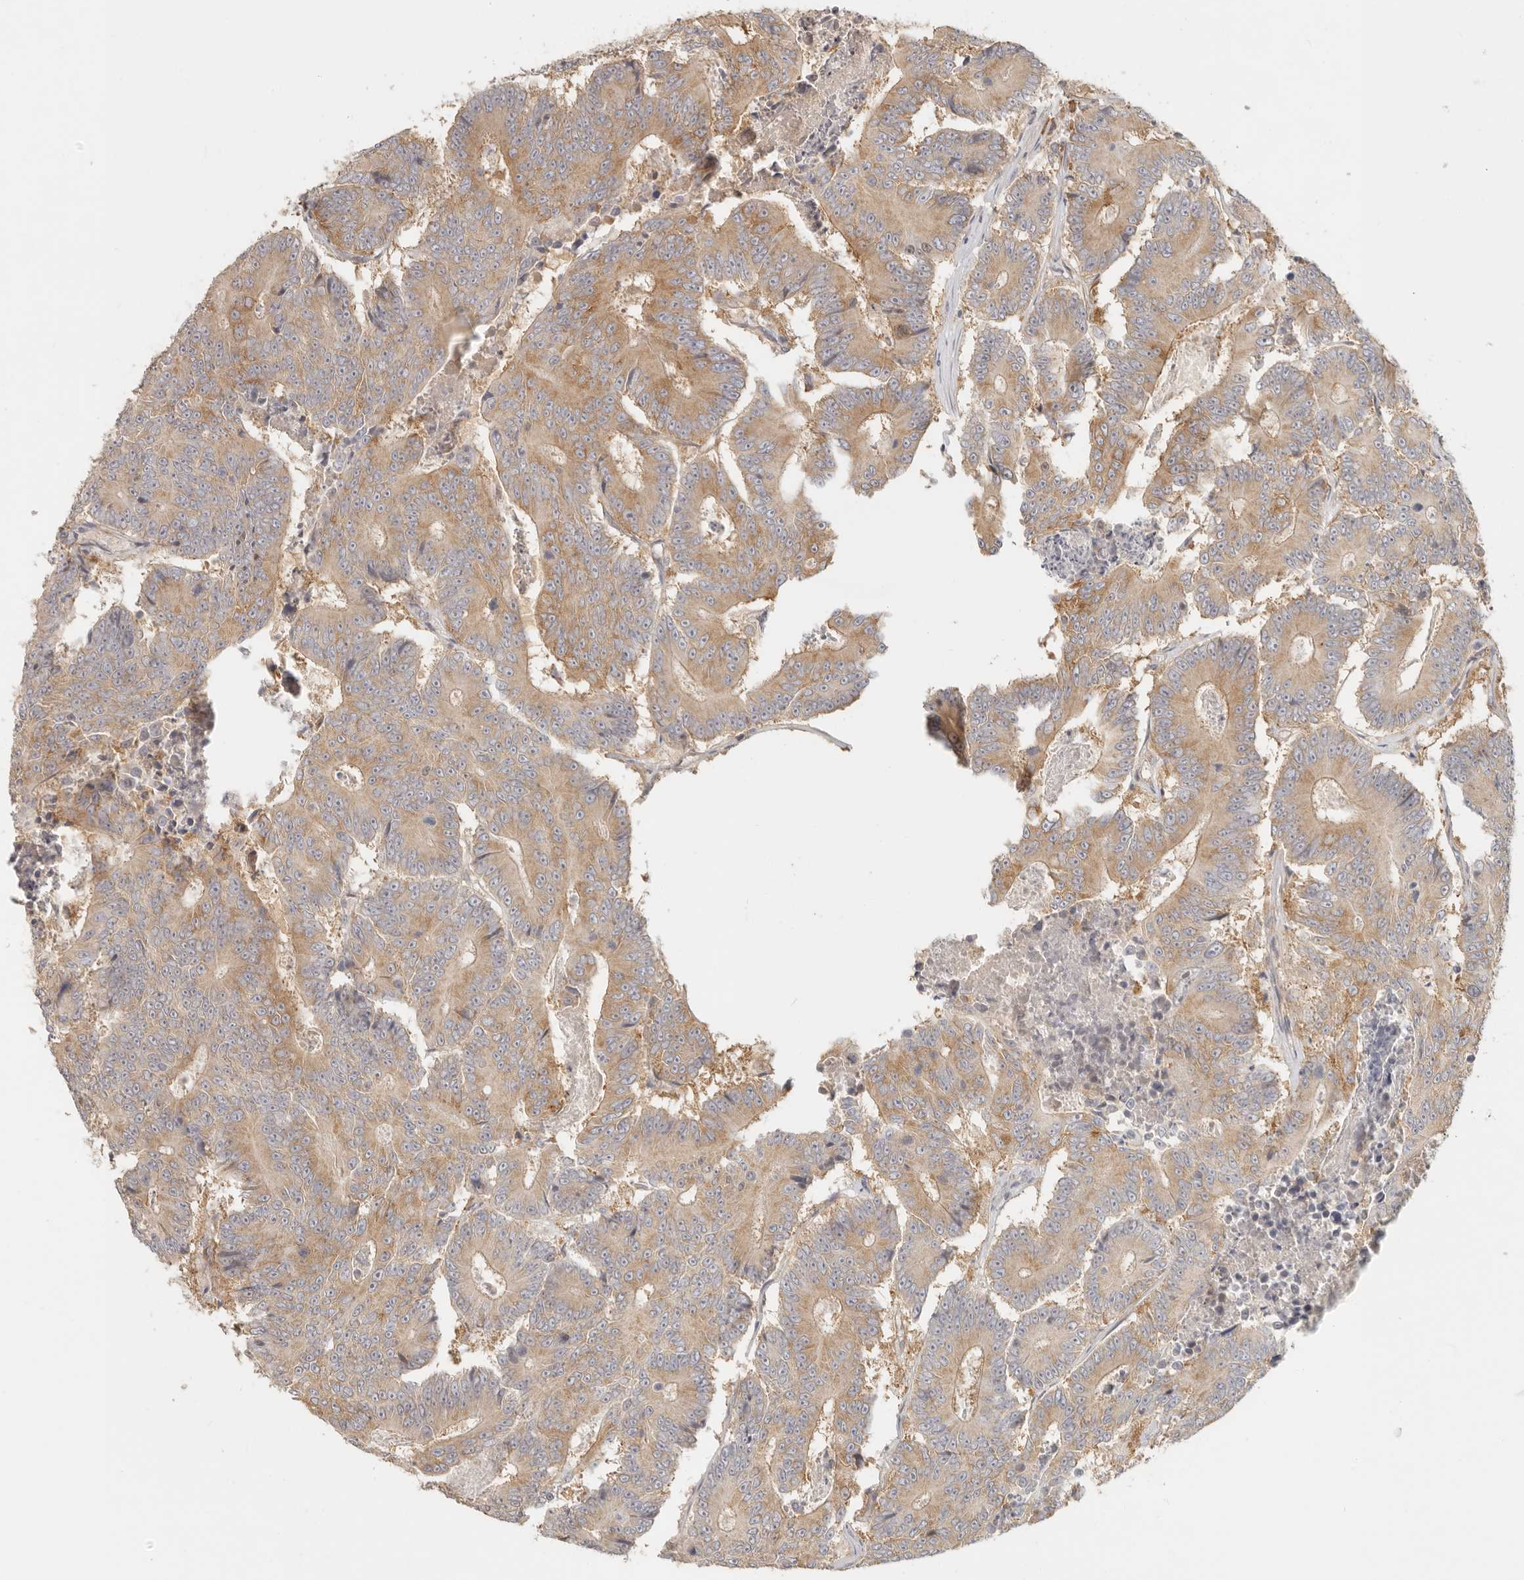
{"staining": {"intensity": "moderate", "quantity": ">75%", "location": "cytoplasmic/membranous"}, "tissue": "colorectal cancer", "cell_type": "Tumor cells", "image_type": "cancer", "snomed": [{"axis": "morphology", "description": "Adenocarcinoma, NOS"}, {"axis": "topography", "description": "Colon"}], "caption": "A medium amount of moderate cytoplasmic/membranous staining is present in approximately >75% of tumor cells in colorectal cancer tissue.", "gene": "PABPC4", "patient": {"sex": "male", "age": 83}}